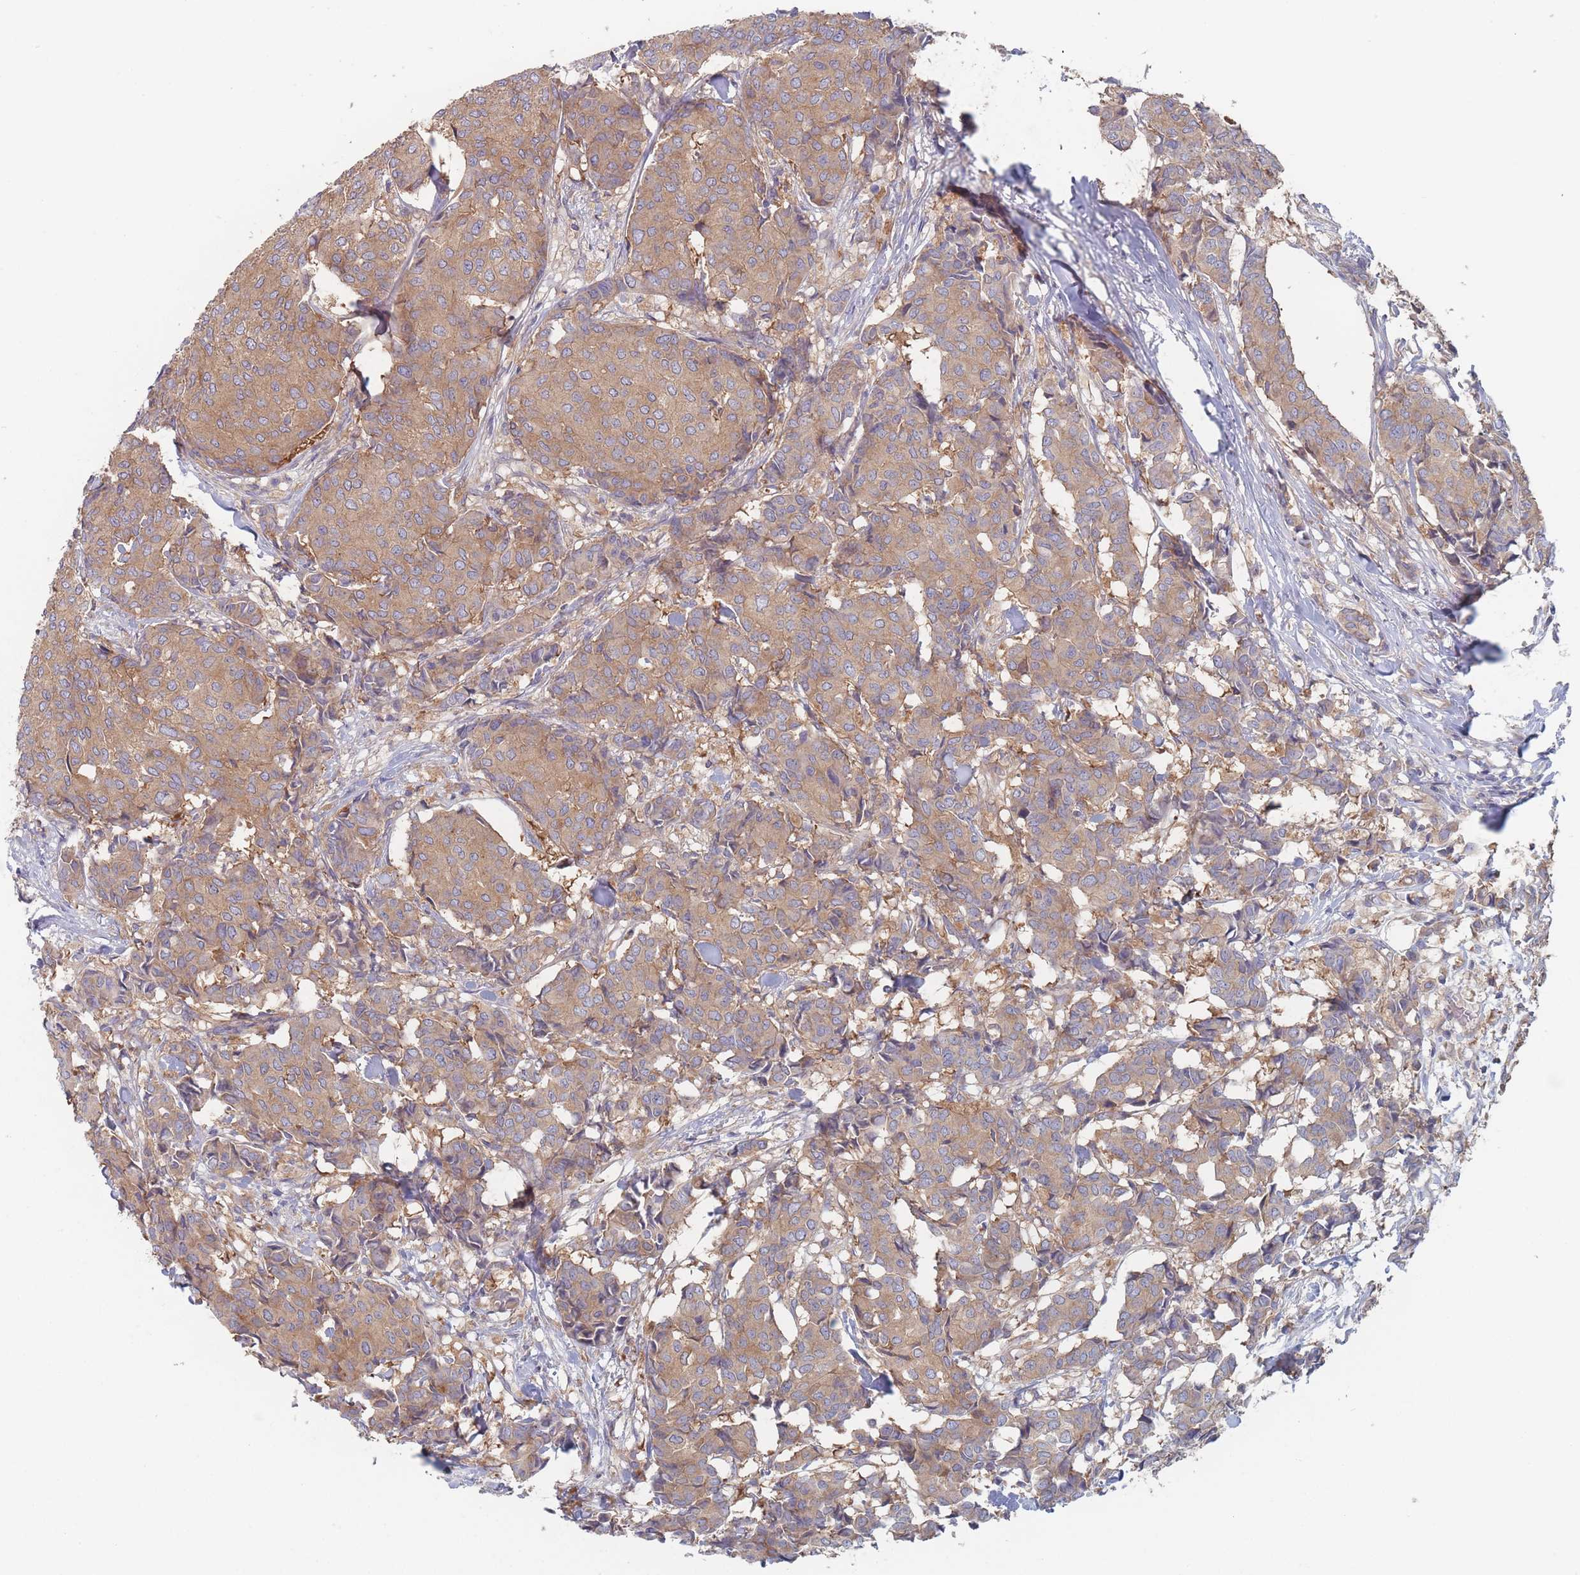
{"staining": {"intensity": "moderate", "quantity": ">75%", "location": "cytoplasmic/membranous"}, "tissue": "breast cancer", "cell_type": "Tumor cells", "image_type": "cancer", "snomed": [{"axis": "morphology", "description": "Duct carcinoma"}, {"axis": "topography", "description": "Breast"}], "caption": "Human intraductal carcinoma (breast) stained with a brown dye exhibits moderate cytoplasmic/membranous positive positivity in about >75% of tumor cells.", "gene": "EFCC1", "patient": {"sex": "female", "age": 75}}